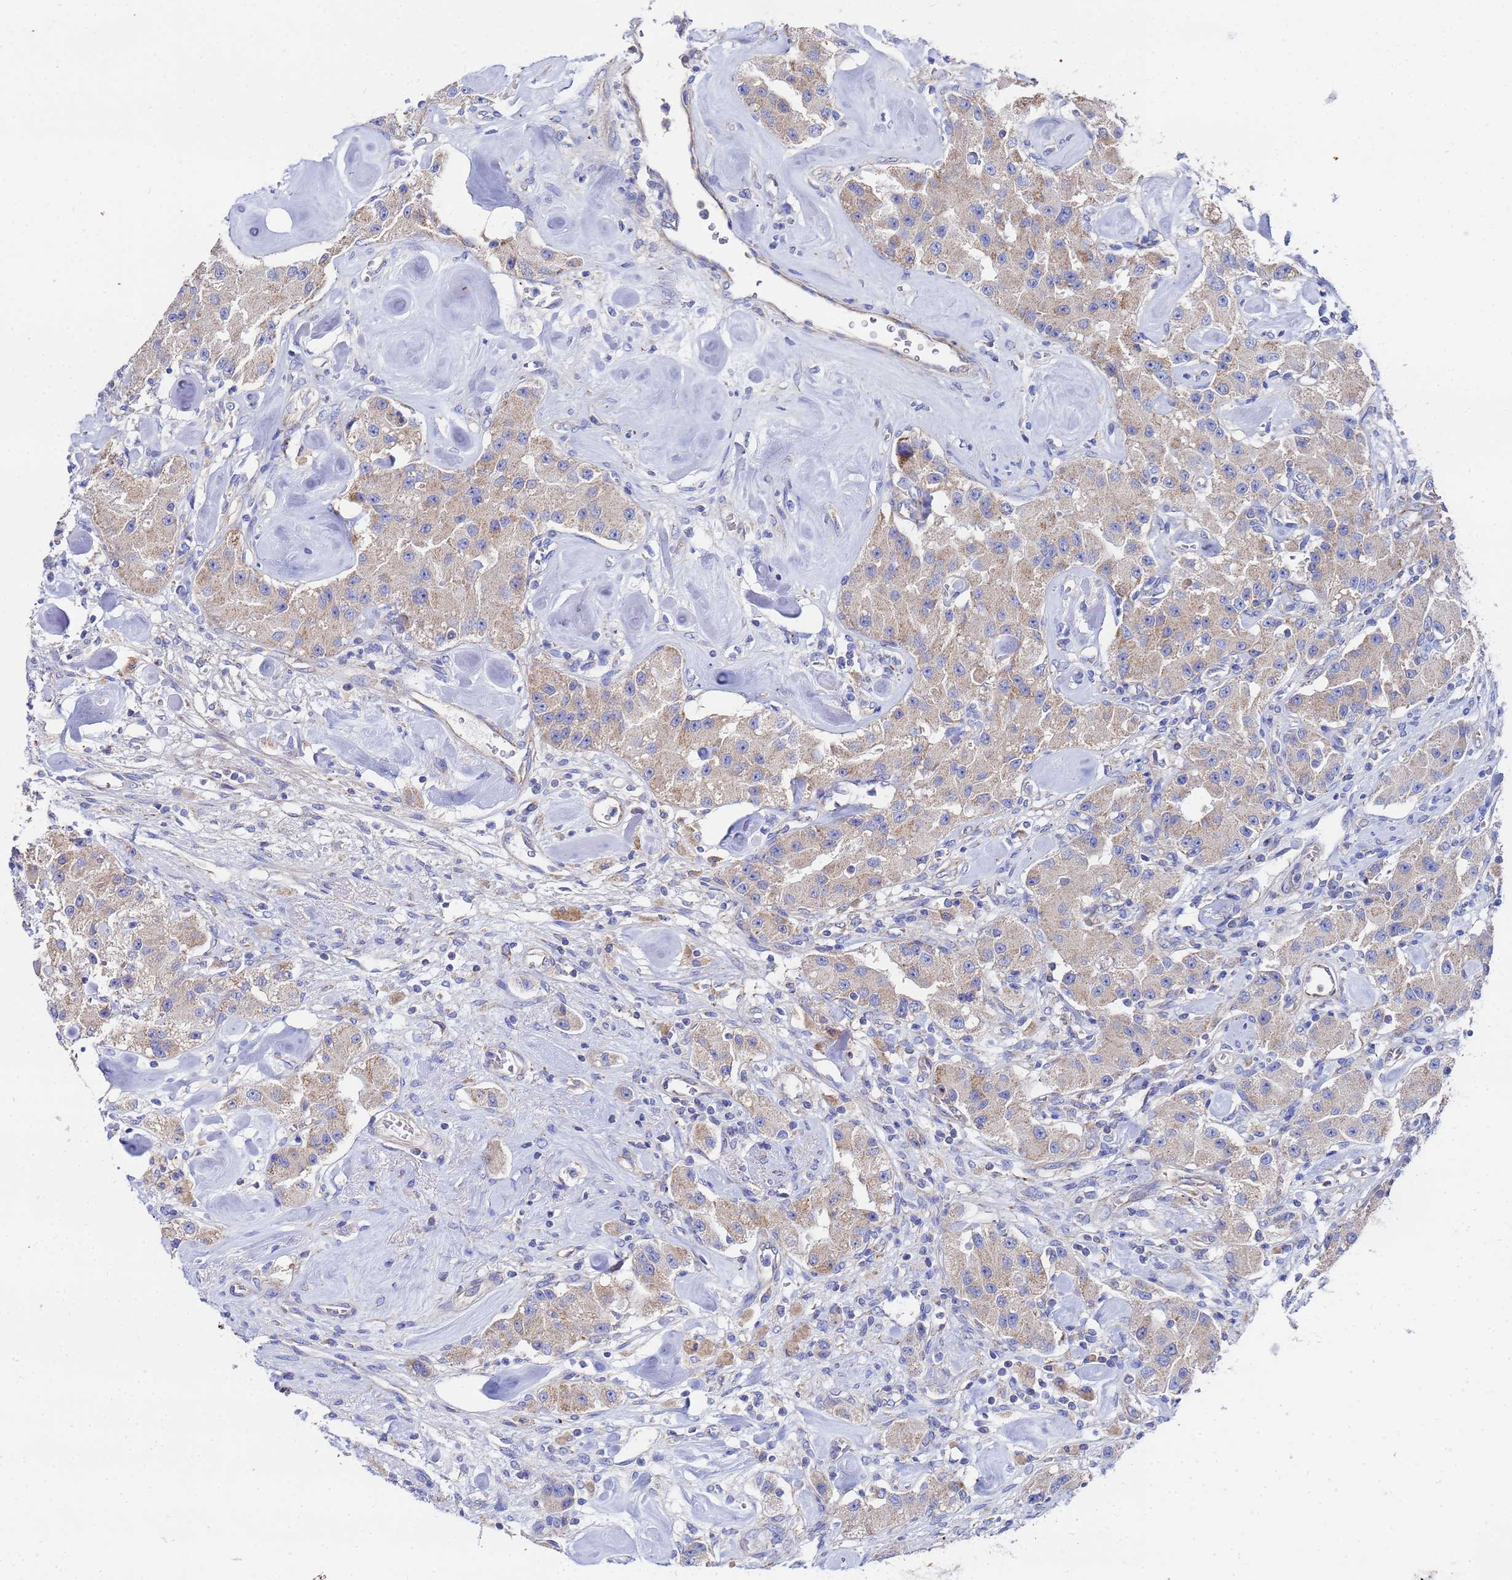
{"staining": {"intensity": "weak", "quantity": "25%-75%", "location": "cytoplasmic/membranous"}, "tissue": "carcinoid", "cell_type": "Tumor cells", "image_type": "cancer", "snomed": [{"axis": "morphology", "description": "Carcinoid, malignant, NOS"}, {"axis": "topography", "description": "Pancreas"}], "caption": "Weak cytoplasmic/membranous protein staining is seen in about 25%-75% of tumor cells in malignant carcinoid.", "gene": "FAHD2A", "patient": {"sex": "male", "age": 41}}